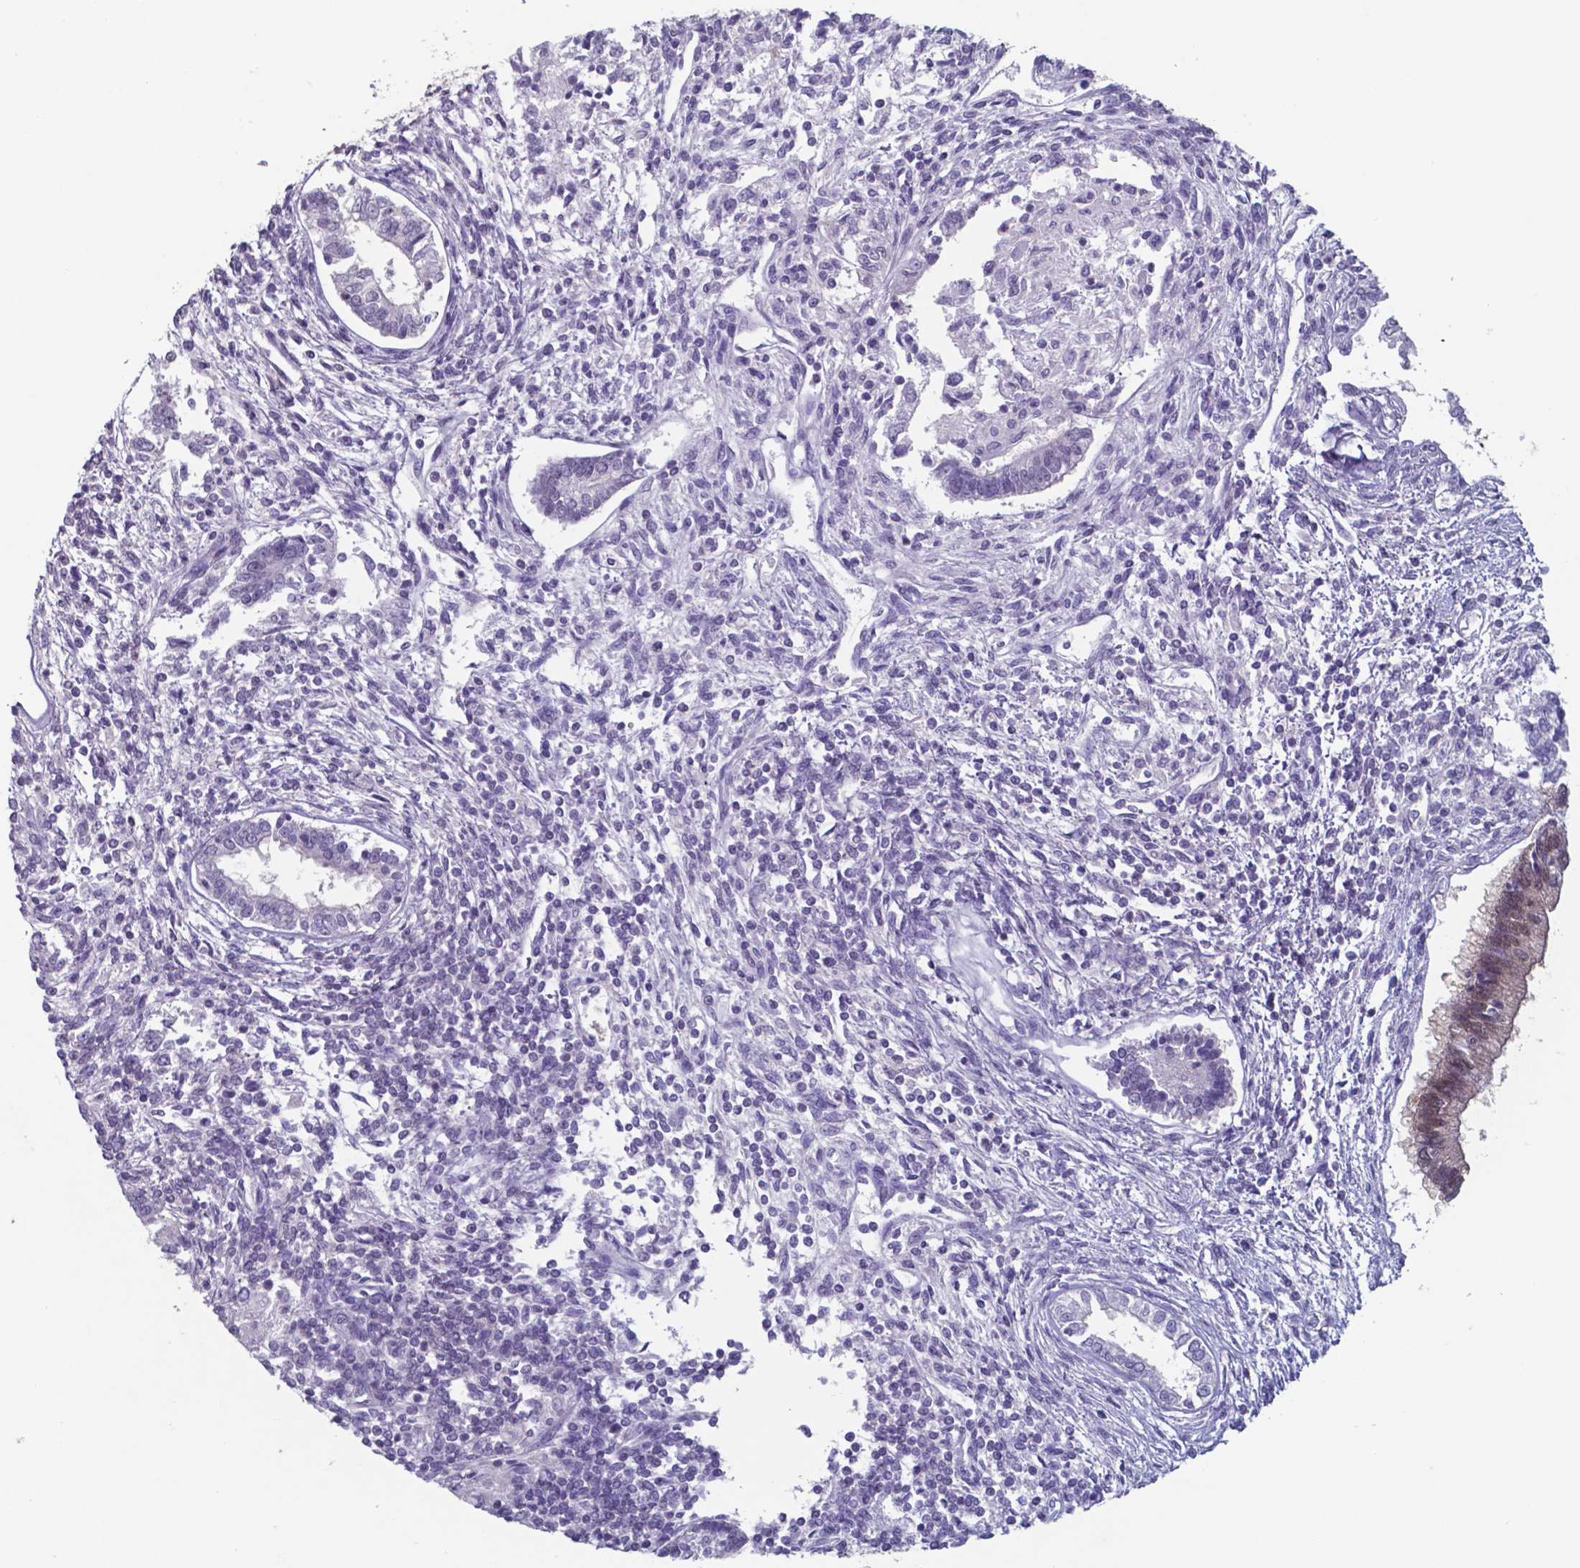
{"staining": {"intensity": "weak", "quantity": "<25%", "location": "nuclear"}, "tissue": "testis cancer", "cell_type": "Tumor cells", "image_type": "cancer", "snomed": [{"axis": "morphology", "description": "Carcinoma, Embryonal, NOS"}, {"axis": "topography", "description": "Testis"}], "caption": "An image of testis cancer (embryonal carcinoma) stained for a protein reveals no brown staining in tumor cells.", "gene": "TDP2", "patient": {"sex": "male", "age": 37}}